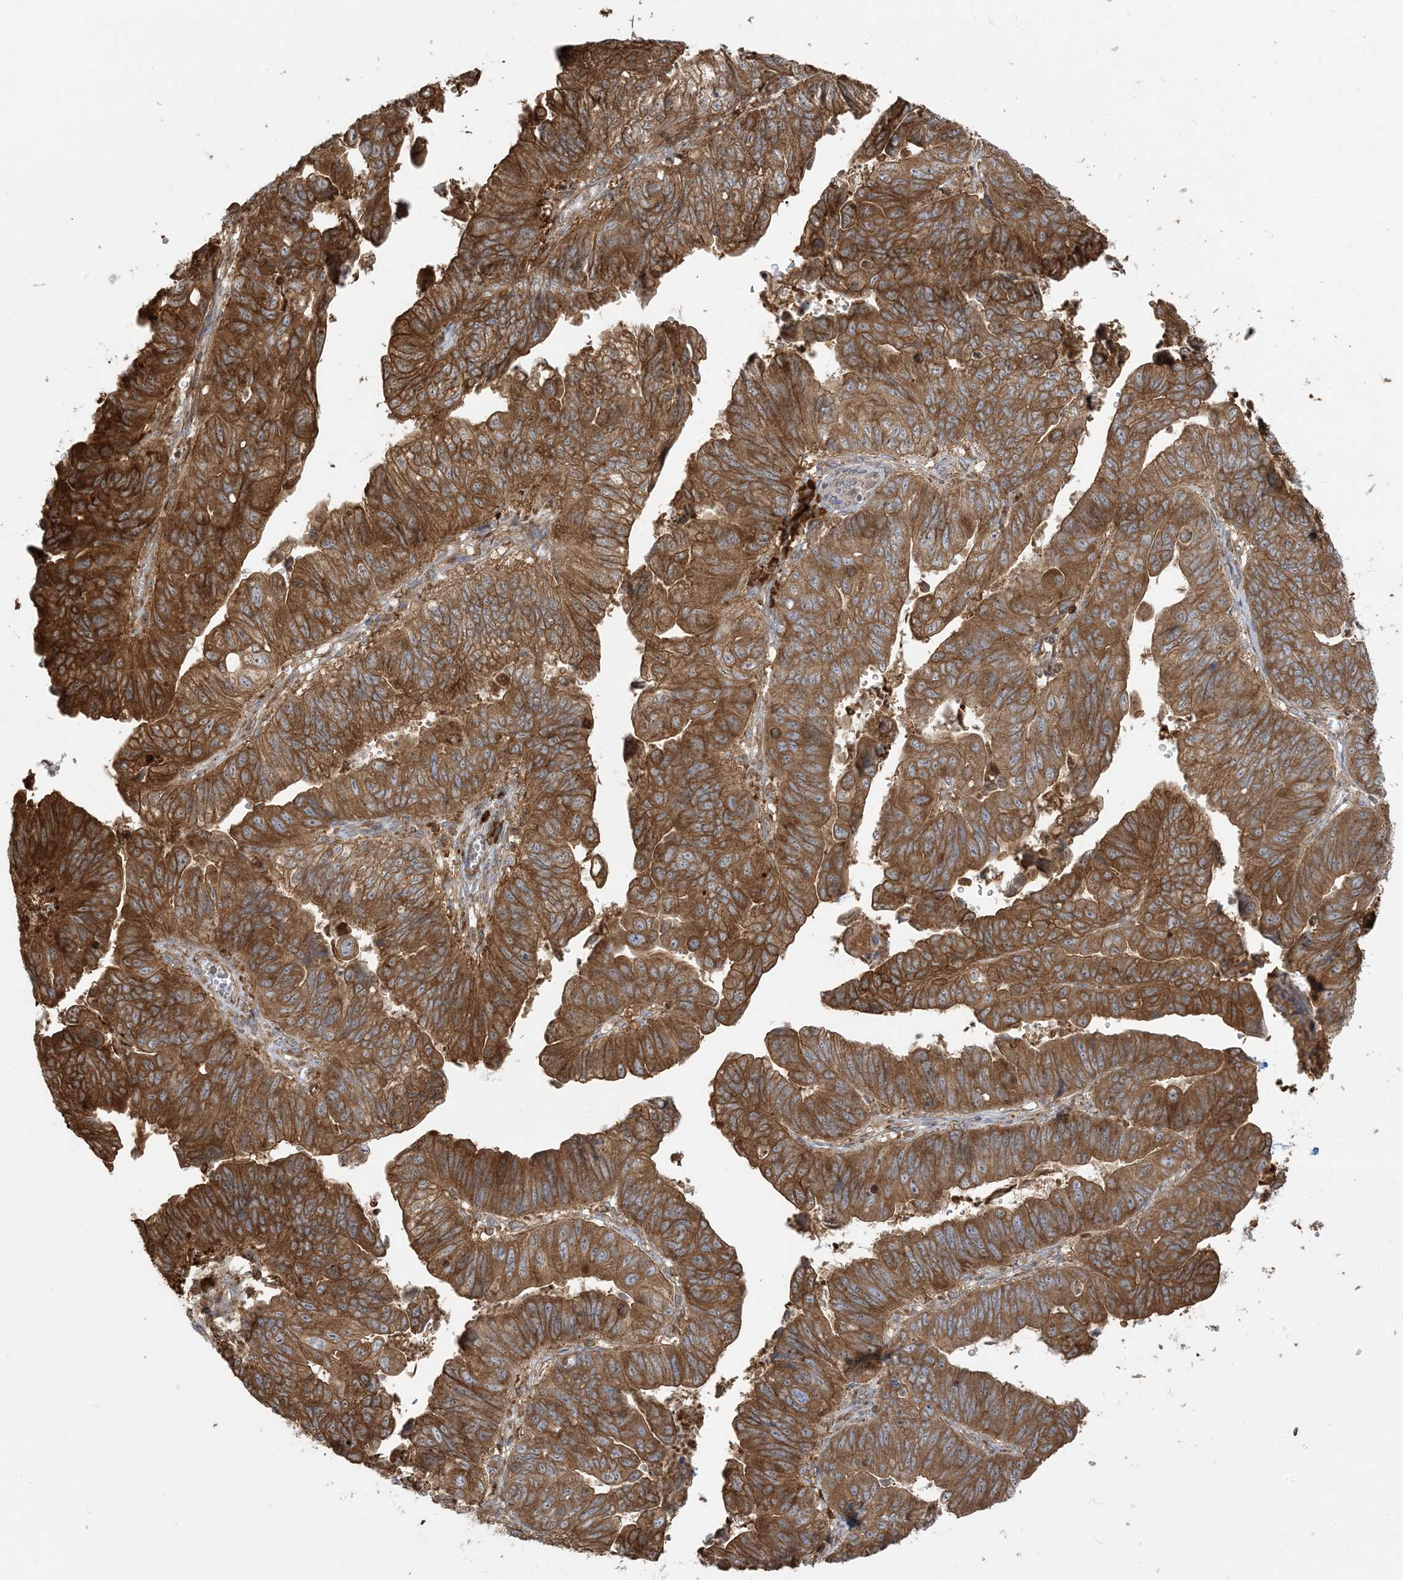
{"staining": {"intensity": "strong", "quantity": ">75%", "location": "cytoplasmic/membranous"}, "tissue": "stomach cancer", "cell_type": "Tumor cells", "image_type": "cancer", "snomed": [{"axis": "morphology", "description": "Adenocarcinoma, NOS"}, {"axis": "topography", "description": "Stomach"}], "caption": "Immunohistochemistry (DAB (3,3'-diaminobenzidine)) staining of stomach cancer (adenocarcinoma) shows strong cytoplasmic/membranous protein positivity in approximately >75% of tumor cells. Using DAB (3,3'-diaminobenzidine) (brown) and hematoxylin (blue) stains, captured at high magnification using brightfield microscopy.", "gene": "SRP72", "patient": {"sex": "male", "age": 59}}